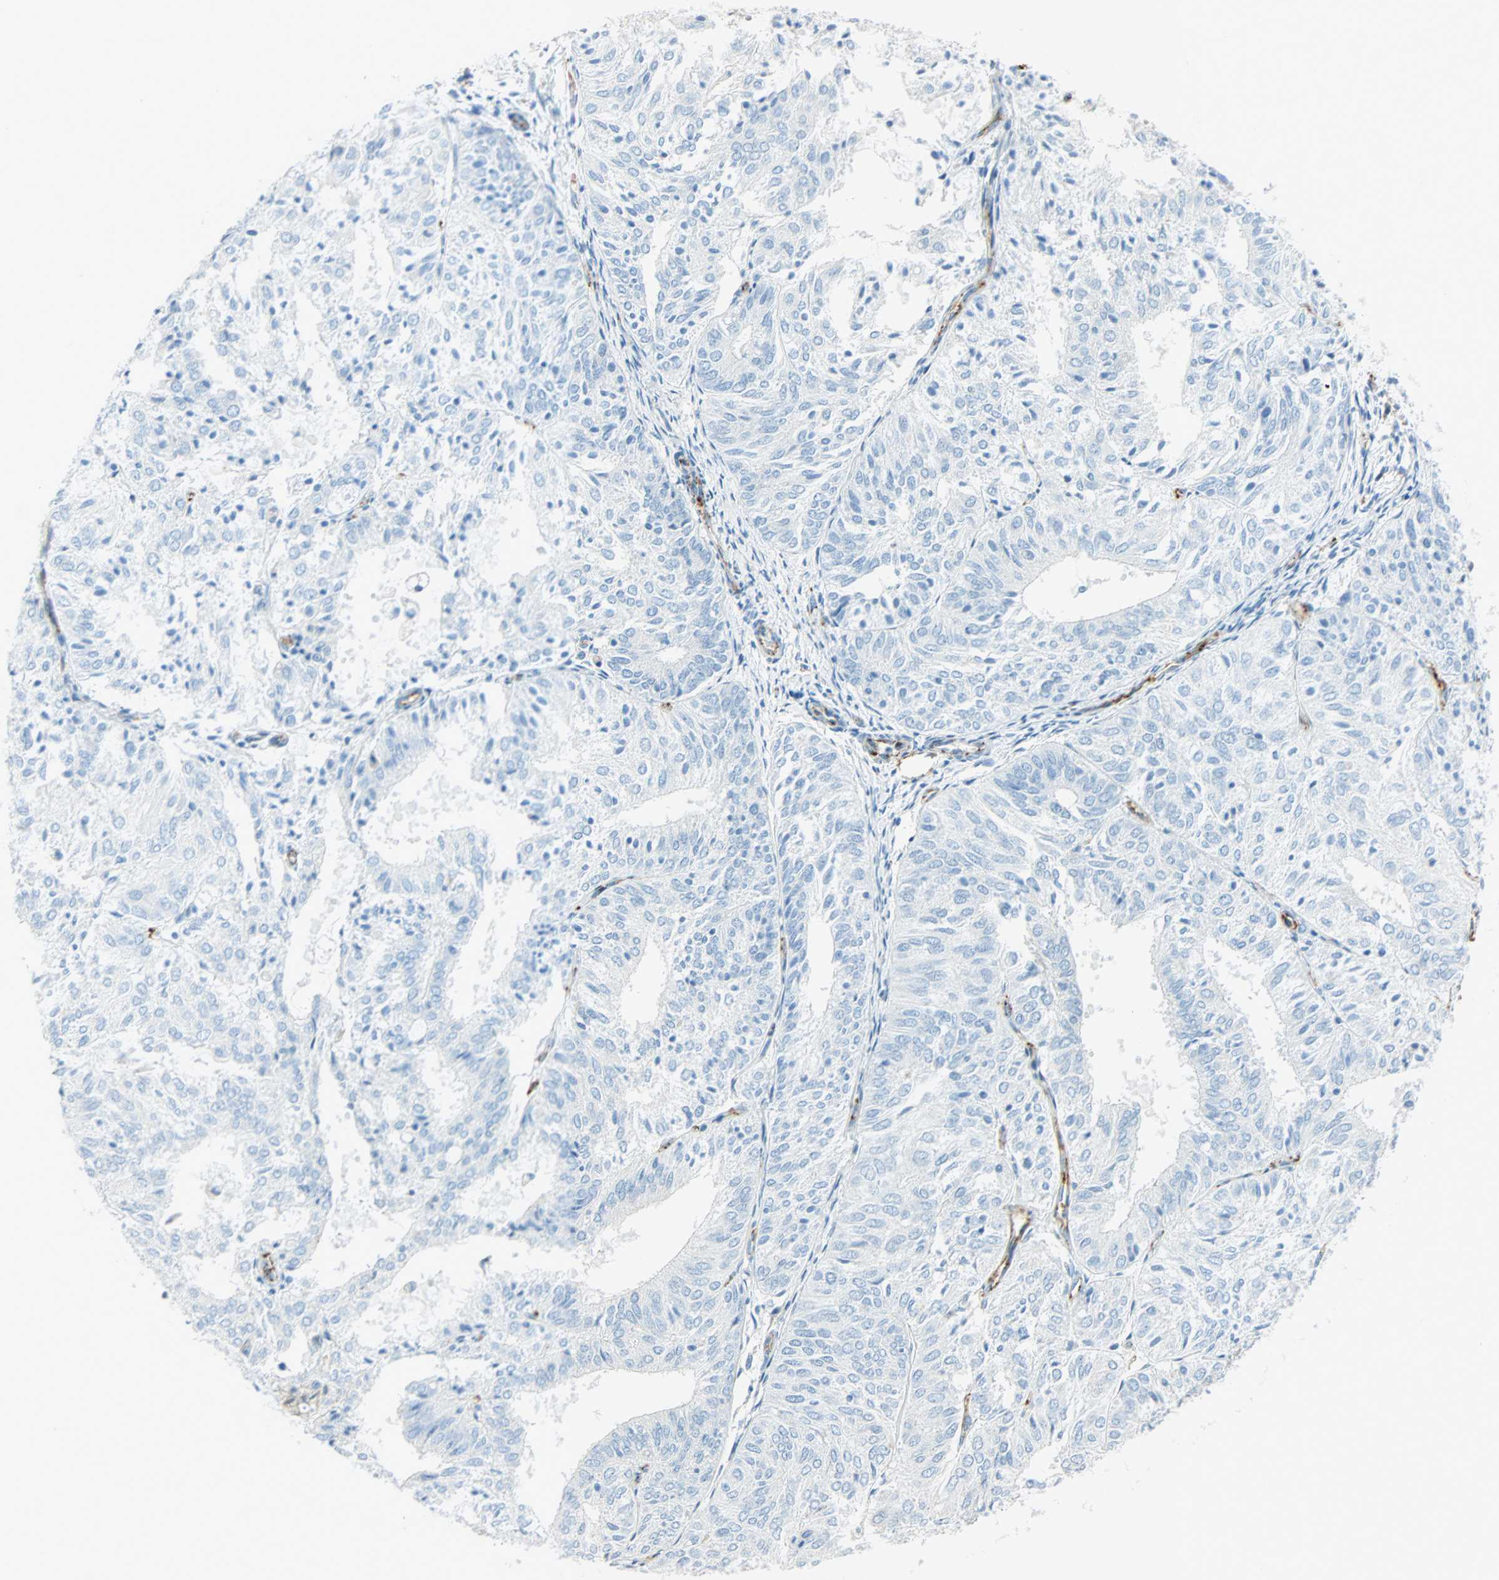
{"staining": {"intensity": "negative", "quantity": "none", "location": "none"}, "tissue": "endometrial cancer", "cell_type": "Tumor cells", "image_type": "cancer", "snomed": [{"axis": "morphology", "description": "Adenocarcinoma, NOS"}, {"axis": "topography", "description": "Uterus"}], "caption": "A high-resolution photomicrograph shows IHC staining of endometrial adenocarcinoma, which exhibits no significant staining in tumor cells.", "gene": "VPS9D1", "patient": {"sex": "female", "age": 60}}